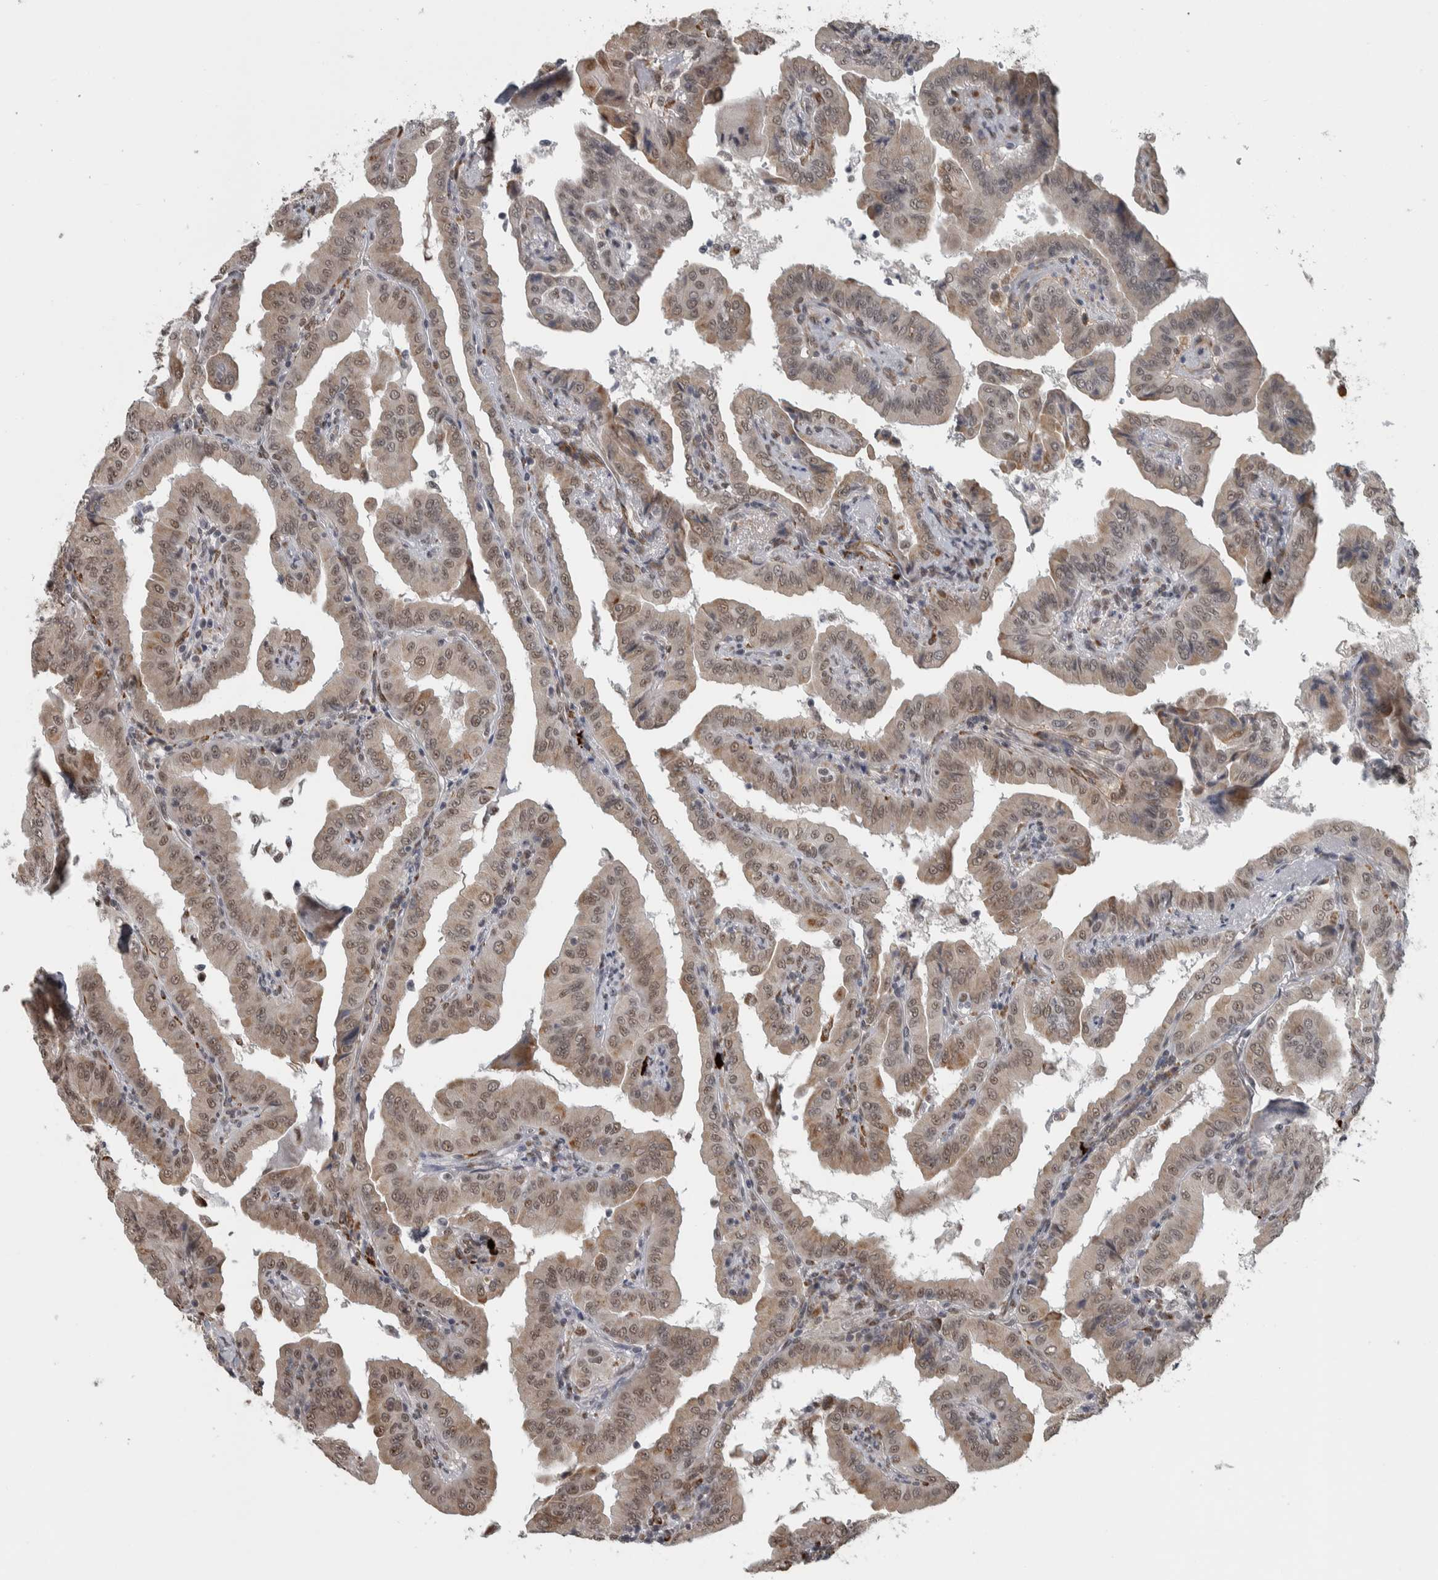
{"staining": {"intensity": "weak", "quantity": ">75%", "location": "nuclear"}, "tissue": "thyroid cancer", "cell_type": "Tumor cells", "image_type": "cancer", "snomed": [{"axis": "morphology", "description": "Papillary adenocarcinoma, NOS"}, {"axis": "topography", "description": "Thyroid gland"}], "caption": "Protein expression analysis of human papillary adenocarcinoma (thyroid) reveals weak nuclear staining in approximately >75% of tumor cells. Immunohistochemistry (ihc) stains the protein of interest in brown and the nuclei are stained blue.", "gene": "DDX42", "patient": {"sex": "male", "age": 33}}